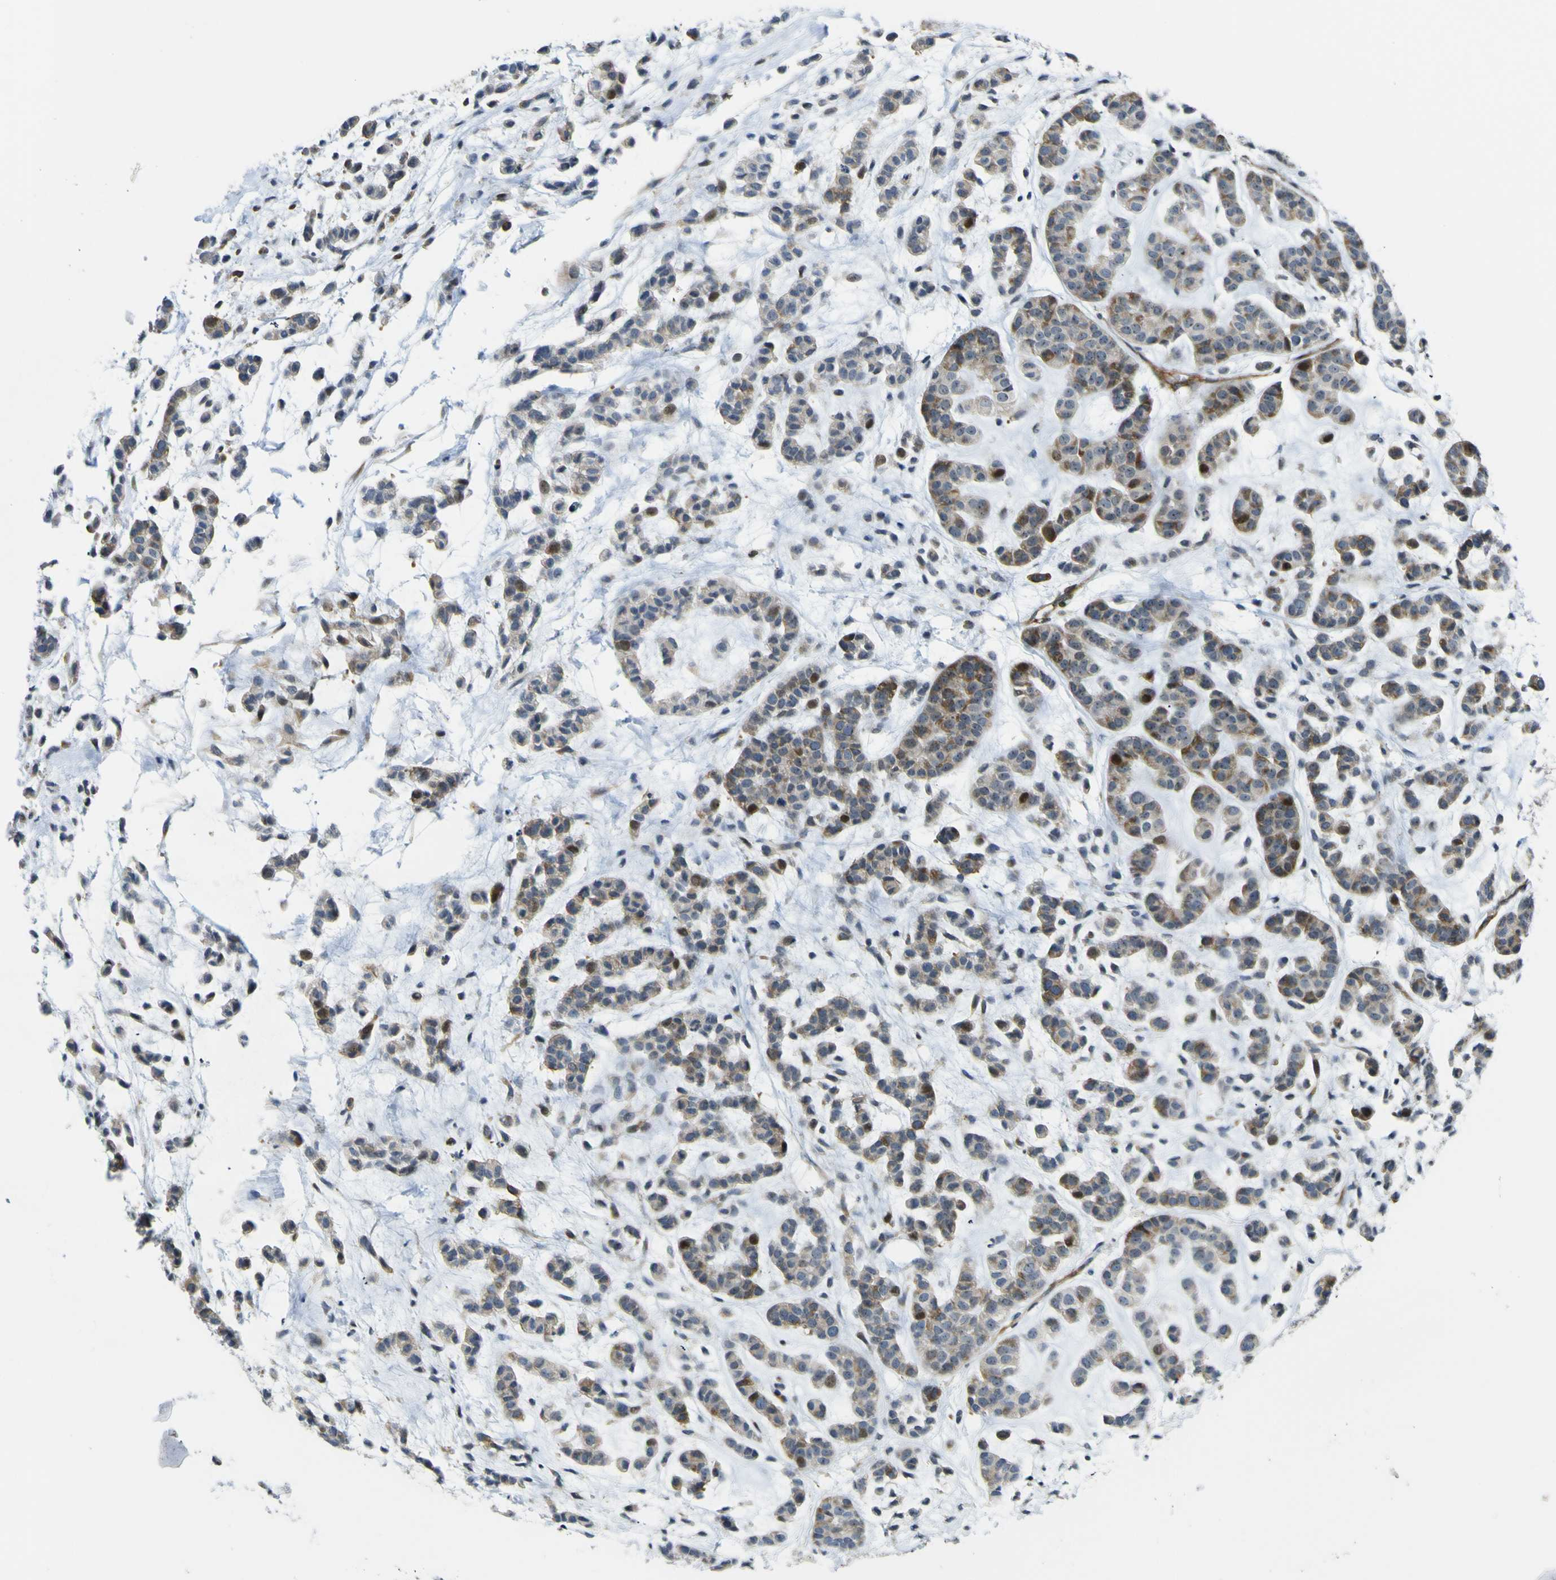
{"staining": {"intensity": "strong", "quantity": "25%-75%", "location": "cytoplasmic/membranous,nuclear"}, "tissue": "head and neck cancer", "cell_type": "Tumor cells", "image_type": "cancer", "snomed": [{"axis": "morphology", "description": "Adenocarcinoma, NOS"}, {"axis": "morphology", "description": "Adenoma, NOS"}, {"axis": "topography", "description": "Head-Neck"}], "caption": "A brown stain highlights strong cytoplasmic/membranous and nuclear staining of a protein in head and neck adenocarcinoma tumor cells. The staining is performed using DAB brown chromogen to label protein expression. The nuclei are counter-stained blue using hematoxylin.", "gene": "KDM7A", "patient": {"sex": "female", "age": 55}}